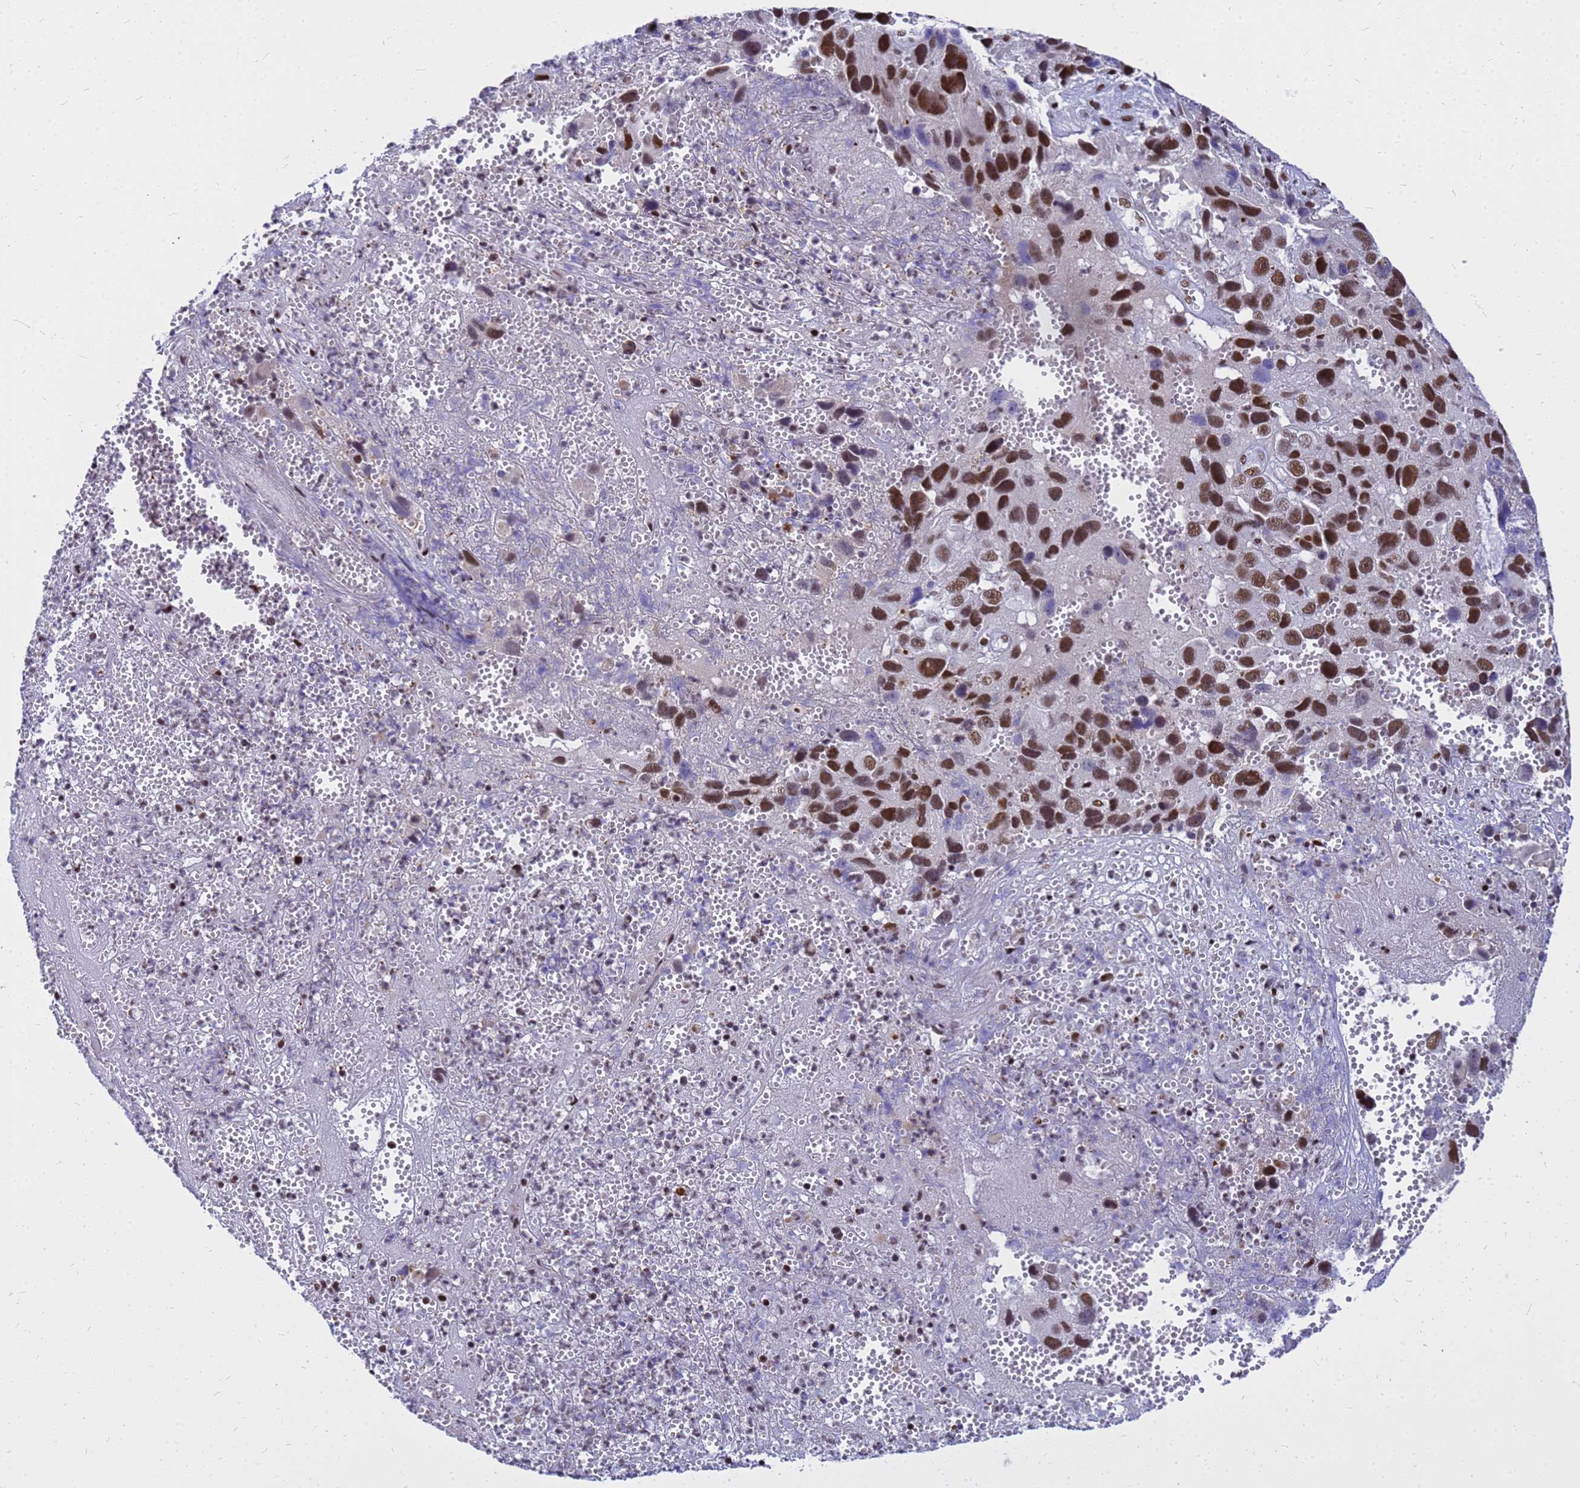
{"staining": {"intensity": "strong", "quantity": ">75%", "location": "nuclear"}, "tissue": "melanoma", "cell_type": "Tumor cells", "image_type": "cancer", "snomed": [{"axis": "morphology", "description": "Malignant melanoma, NOS"}, {"axis": "topography", "description": "Skin"}], "caption": "Protein staining displays strong nuclear positivity in approximately >75% of tumor cells in malignant melanoma.", "gene": "SART3", "patient": {"sex": "male", "age": 84}}